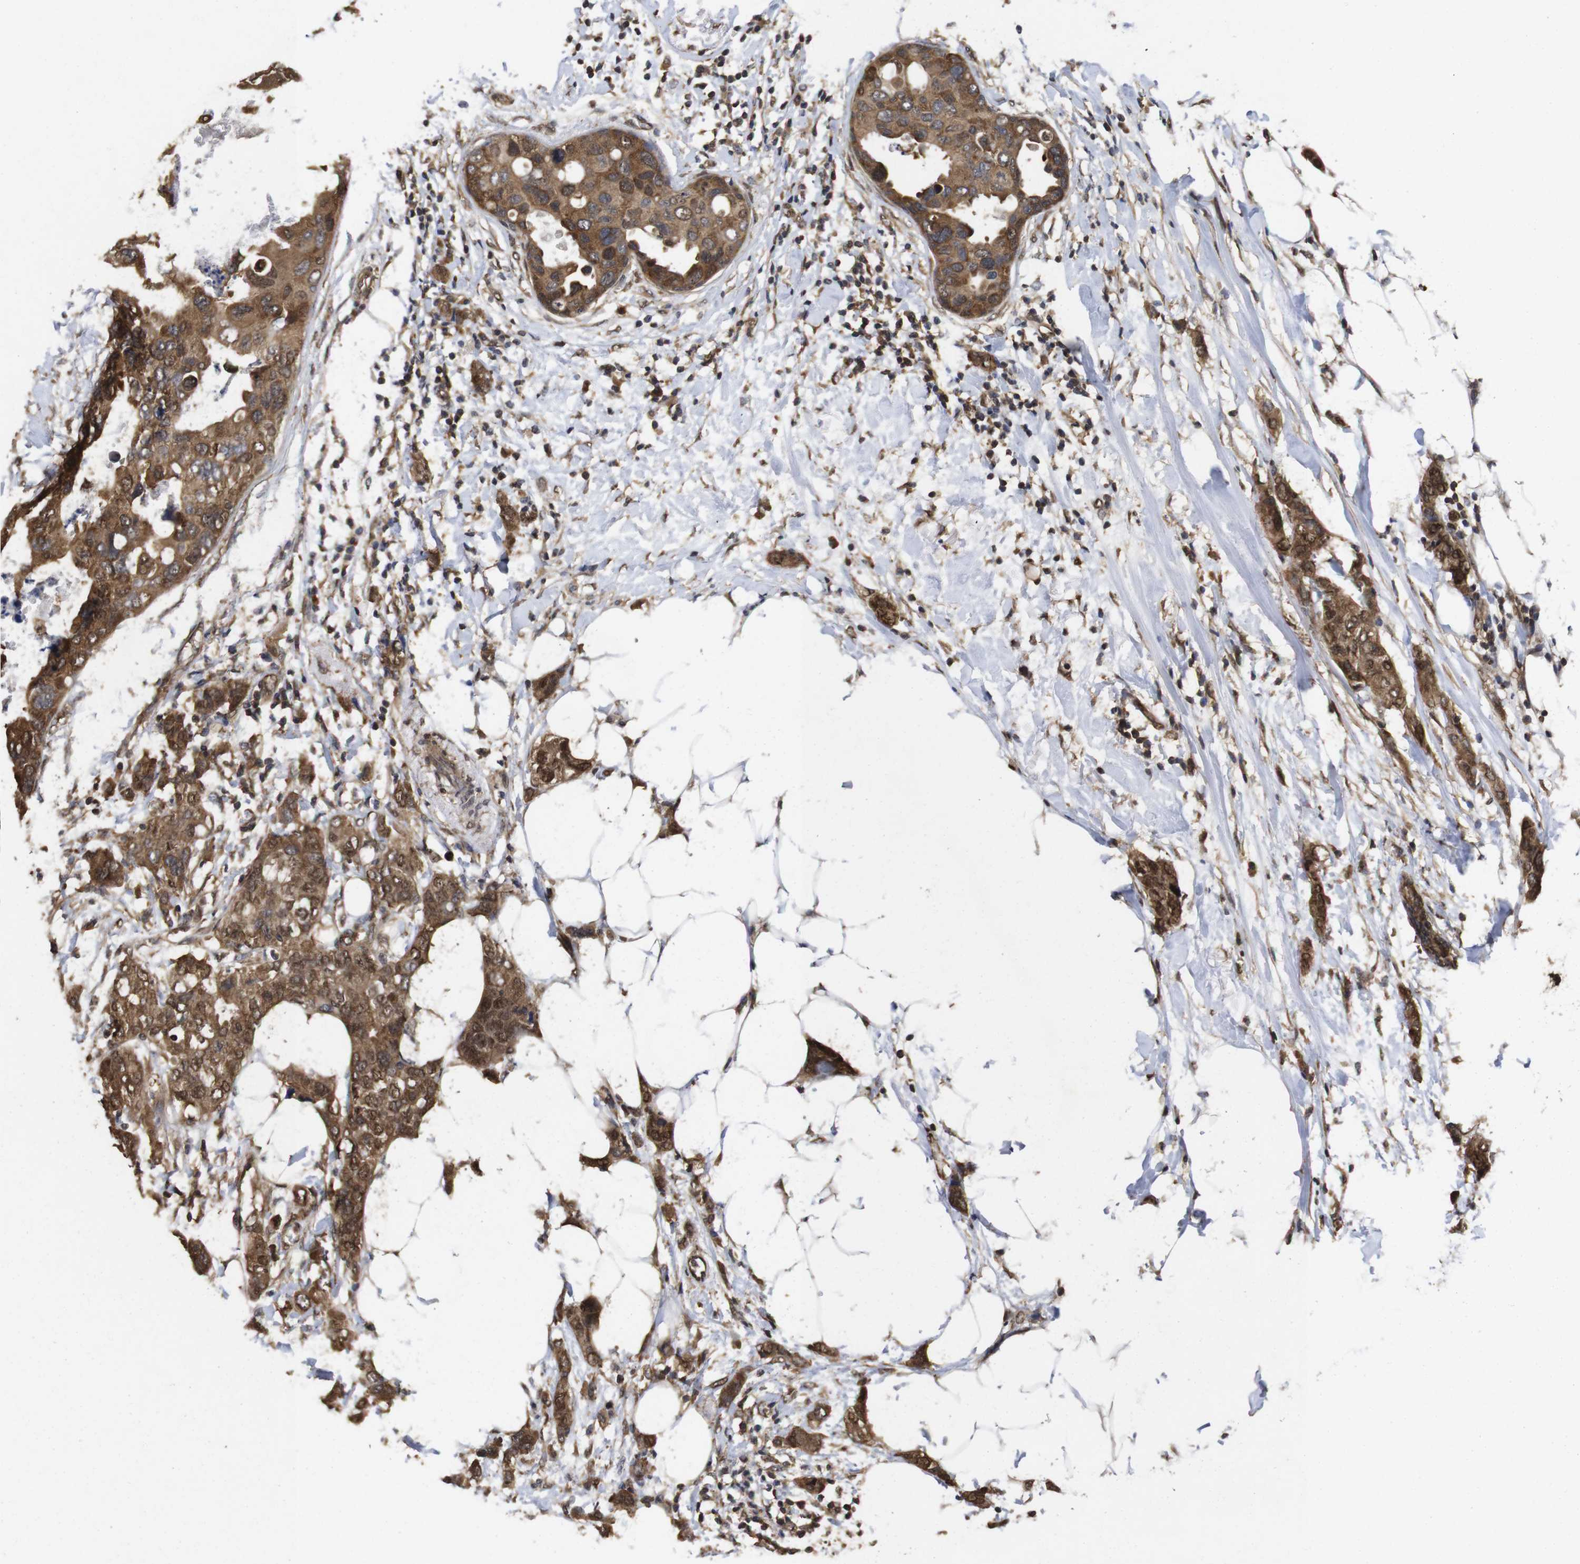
{"staining": {"intensity": "moderate", "quantity": ">75%", "location": "cytoplasmic/membranous,nuclear"}, "tissue": "breast cancer", "cell_type": "Tumor cells", "image_type": "cancer", "snomed": [{"axis": "morphology", "description": "Duct carcinoma"}, {"axis": "topography", "description": "Breast"}], "caption": "IHC of human breast intraductal carcinoma exhibits medium levels of moderate cytoplasmic/membranous and nuclear expression in about >75% of tumor cells. (brown staining indicates protein expression, while blue staining denotes nuclei).", "gene": "SUMO3", "patient": {"sex": "female", "age": 50}}